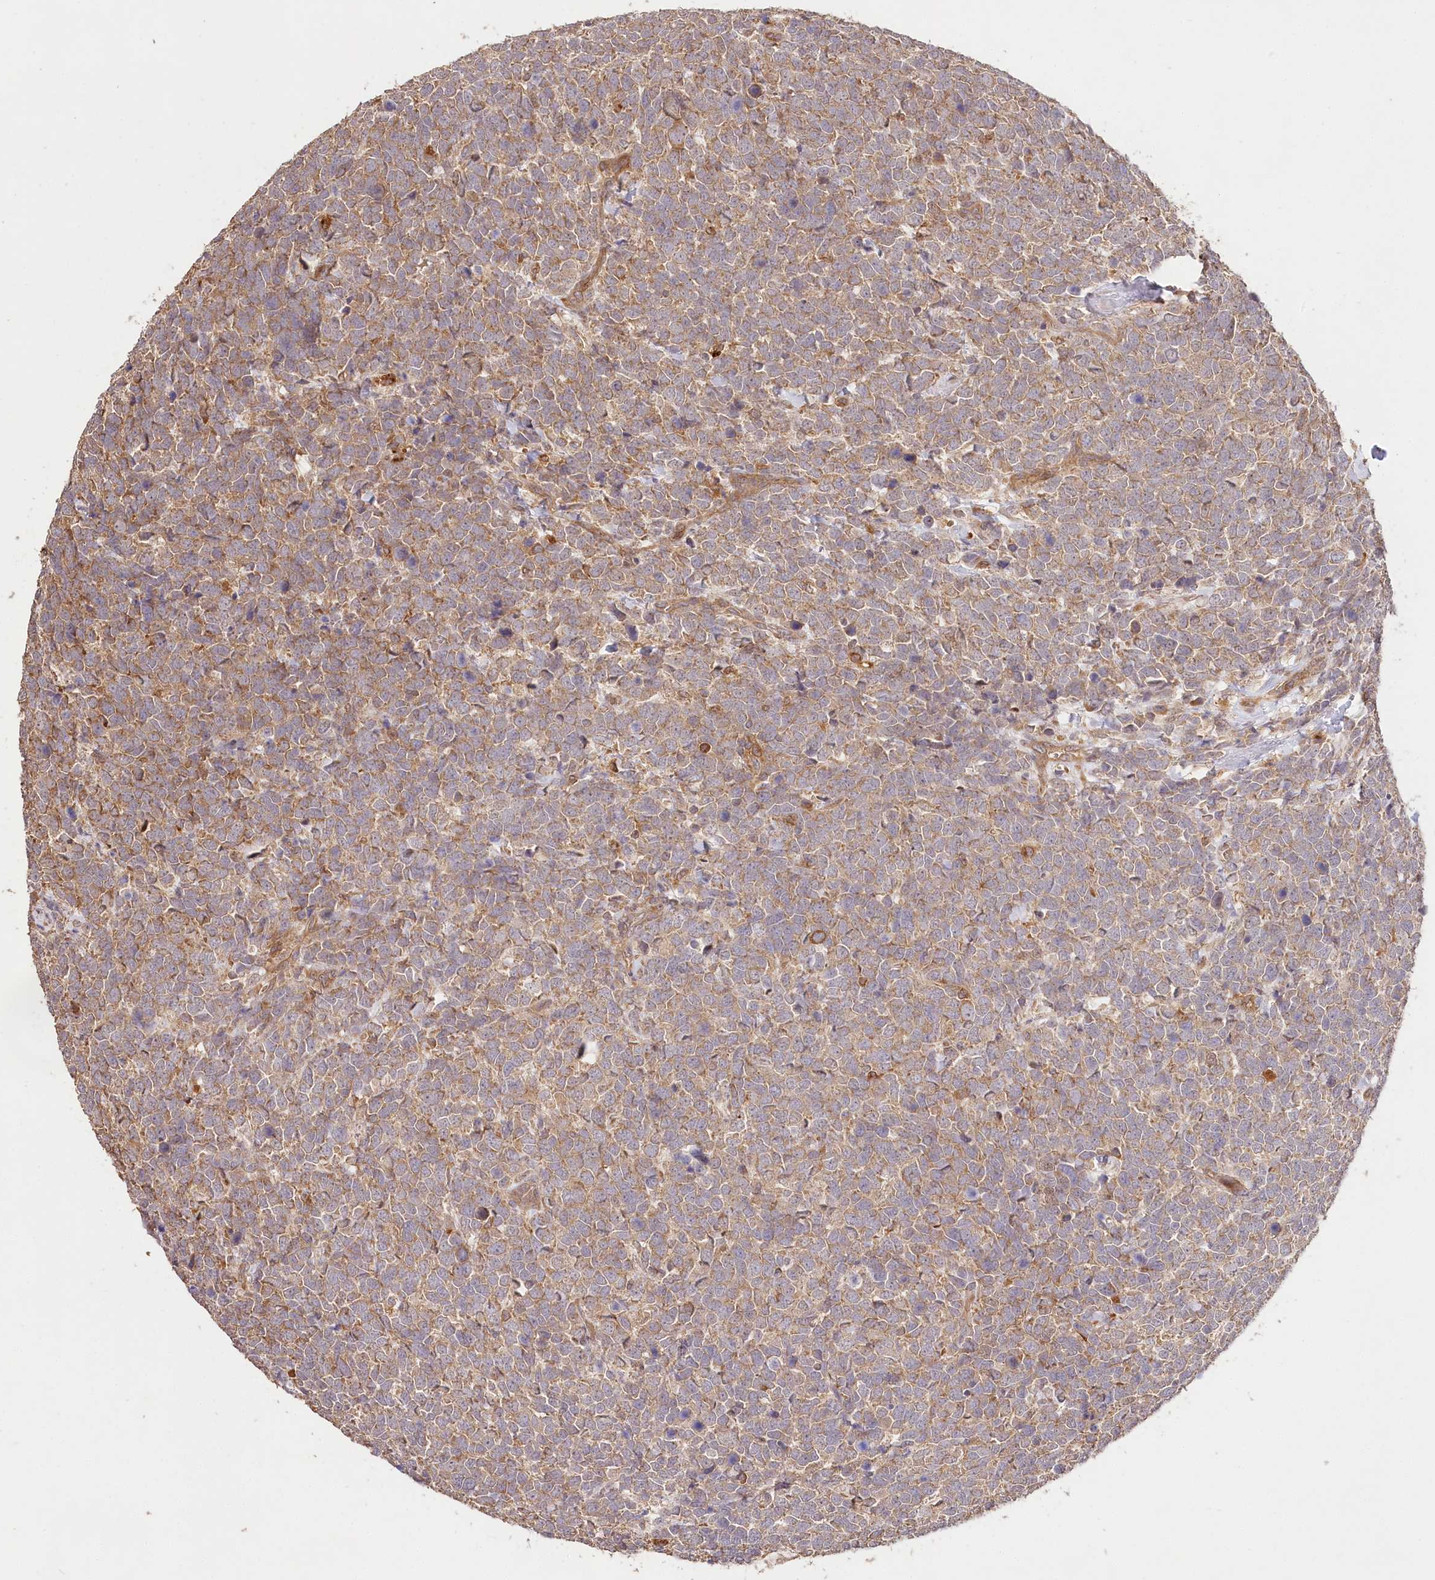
{"staining": {"intensity": "moderate", "quantity": ">75%", "location": "cytoplasmic/membranous"}, "tissue": "urothelial cancer", "cell_type": "Tumor cells", "image_type": "cancer", "snomed": [{"axis": "morphology", "description": "Urothelial carcinoma, High grade"}, {"axis": "topography", "description": "Urinary bladder"}], "caption": "This is a histology image of immunohistochemistry (IHC) staining of urothelial cancer, which shows moderate positivity in the cytoplasmic/membranous of tumor cells.", "gene": "DMXL1", "patient": {"sex": "female", "age": 82}}